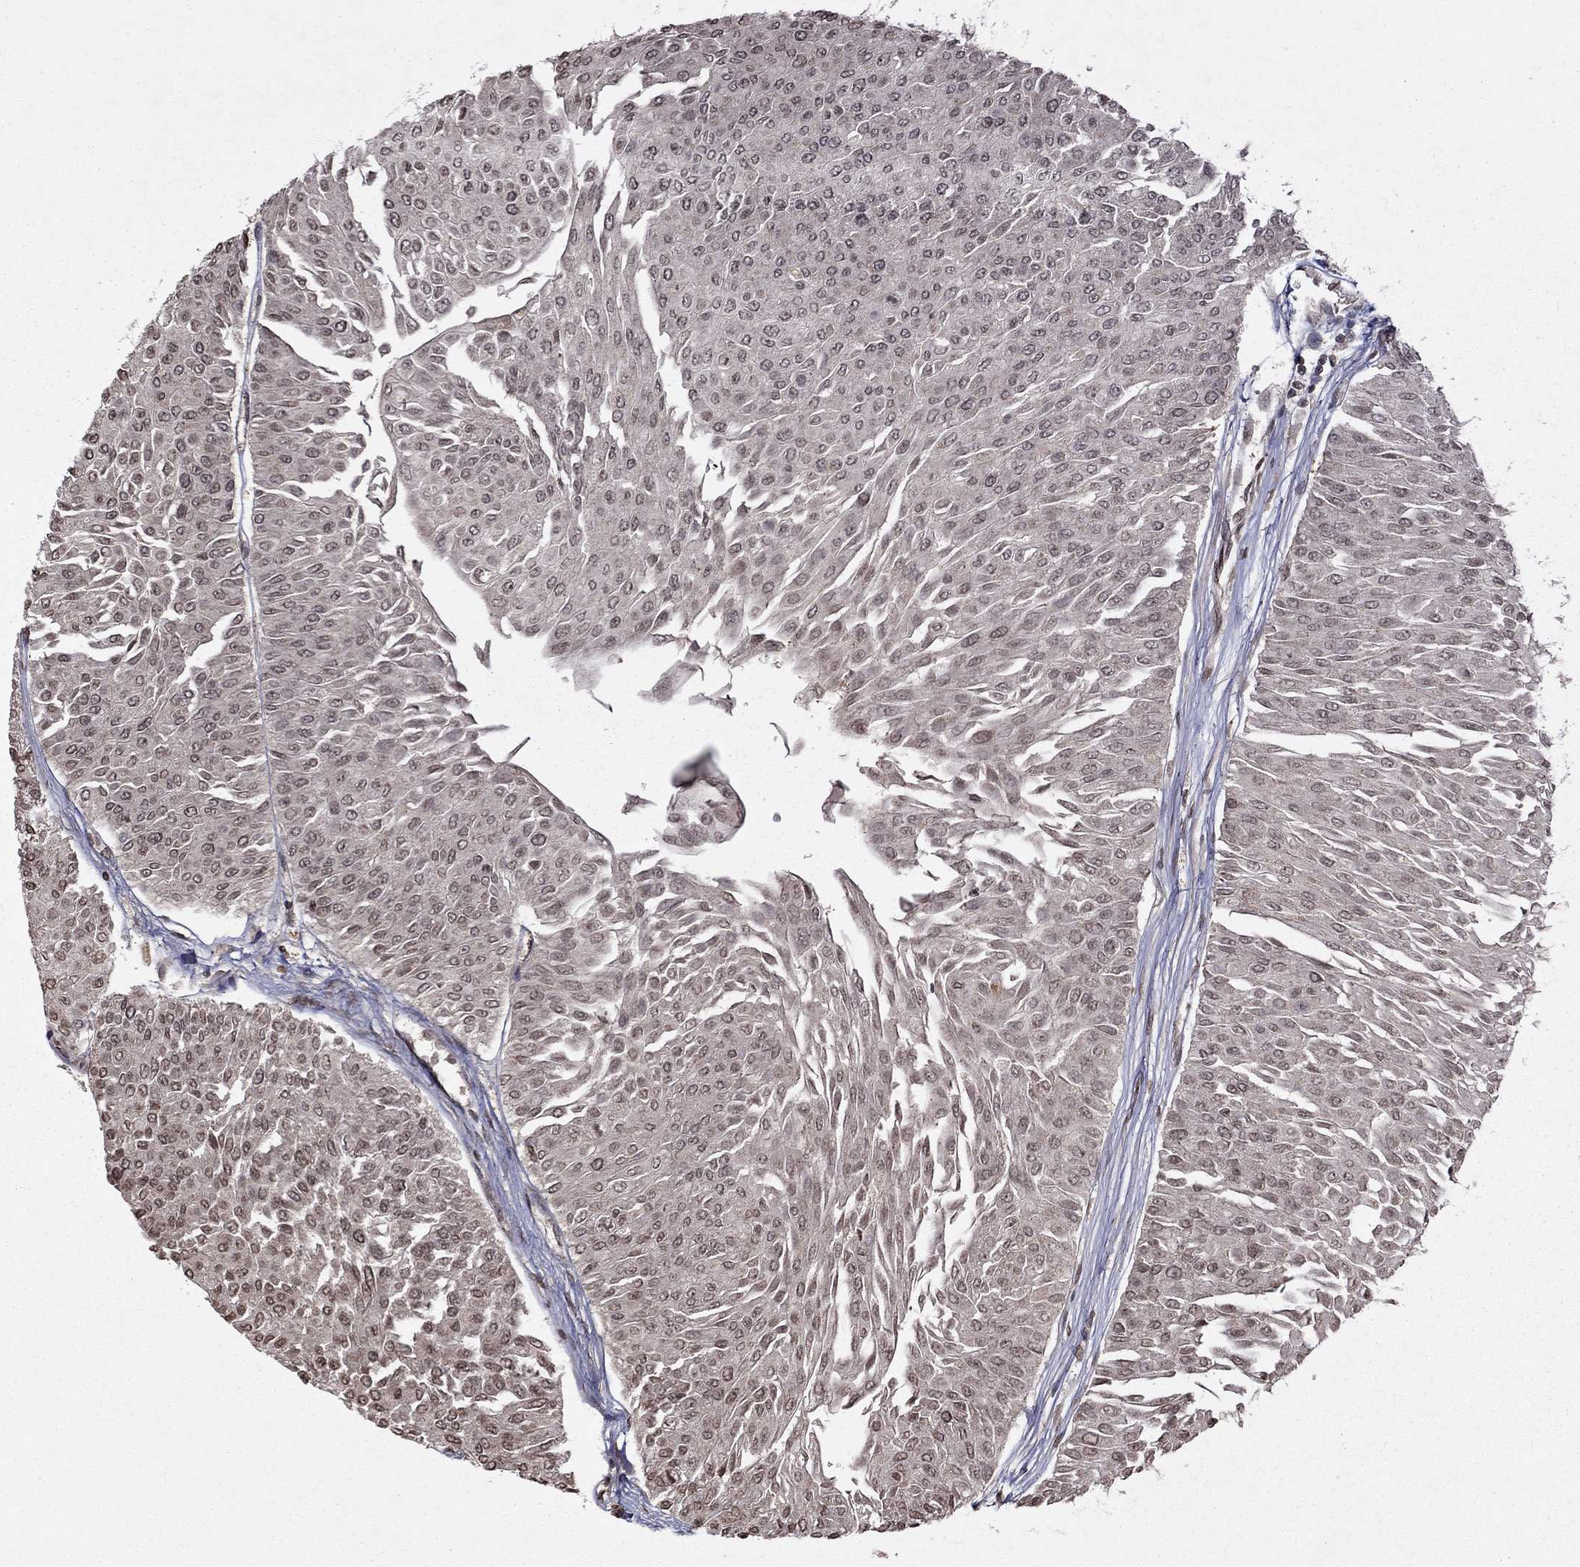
{"staining": {"intensity": "negative", "quantity": "none", "location": "none"}, "tissue": "urothelial cancer", "cell_type": "Tumor cells", "image_type": "cancer", "snomed": [{"axis": "morphology", "description": "Urothelial carcinoma, Low grade"}, {"axis": "topography", "description": "Urinary bladder"}], "caption": "DAB (3,3'-diaminobenzidine) immunohistochemical staining of urothelial carcinoma (low-grade) exhibits no significant expression in tumor cells. The staining was performed using DAB (3,3'-diaminobenzidine) to visualize the protein expression in brown, while the nuclei were stained in blue with hematoxylin (Magnification: 20x).", "gene": "NLGN1", "patient": {"sex": "male", "age": 67}}